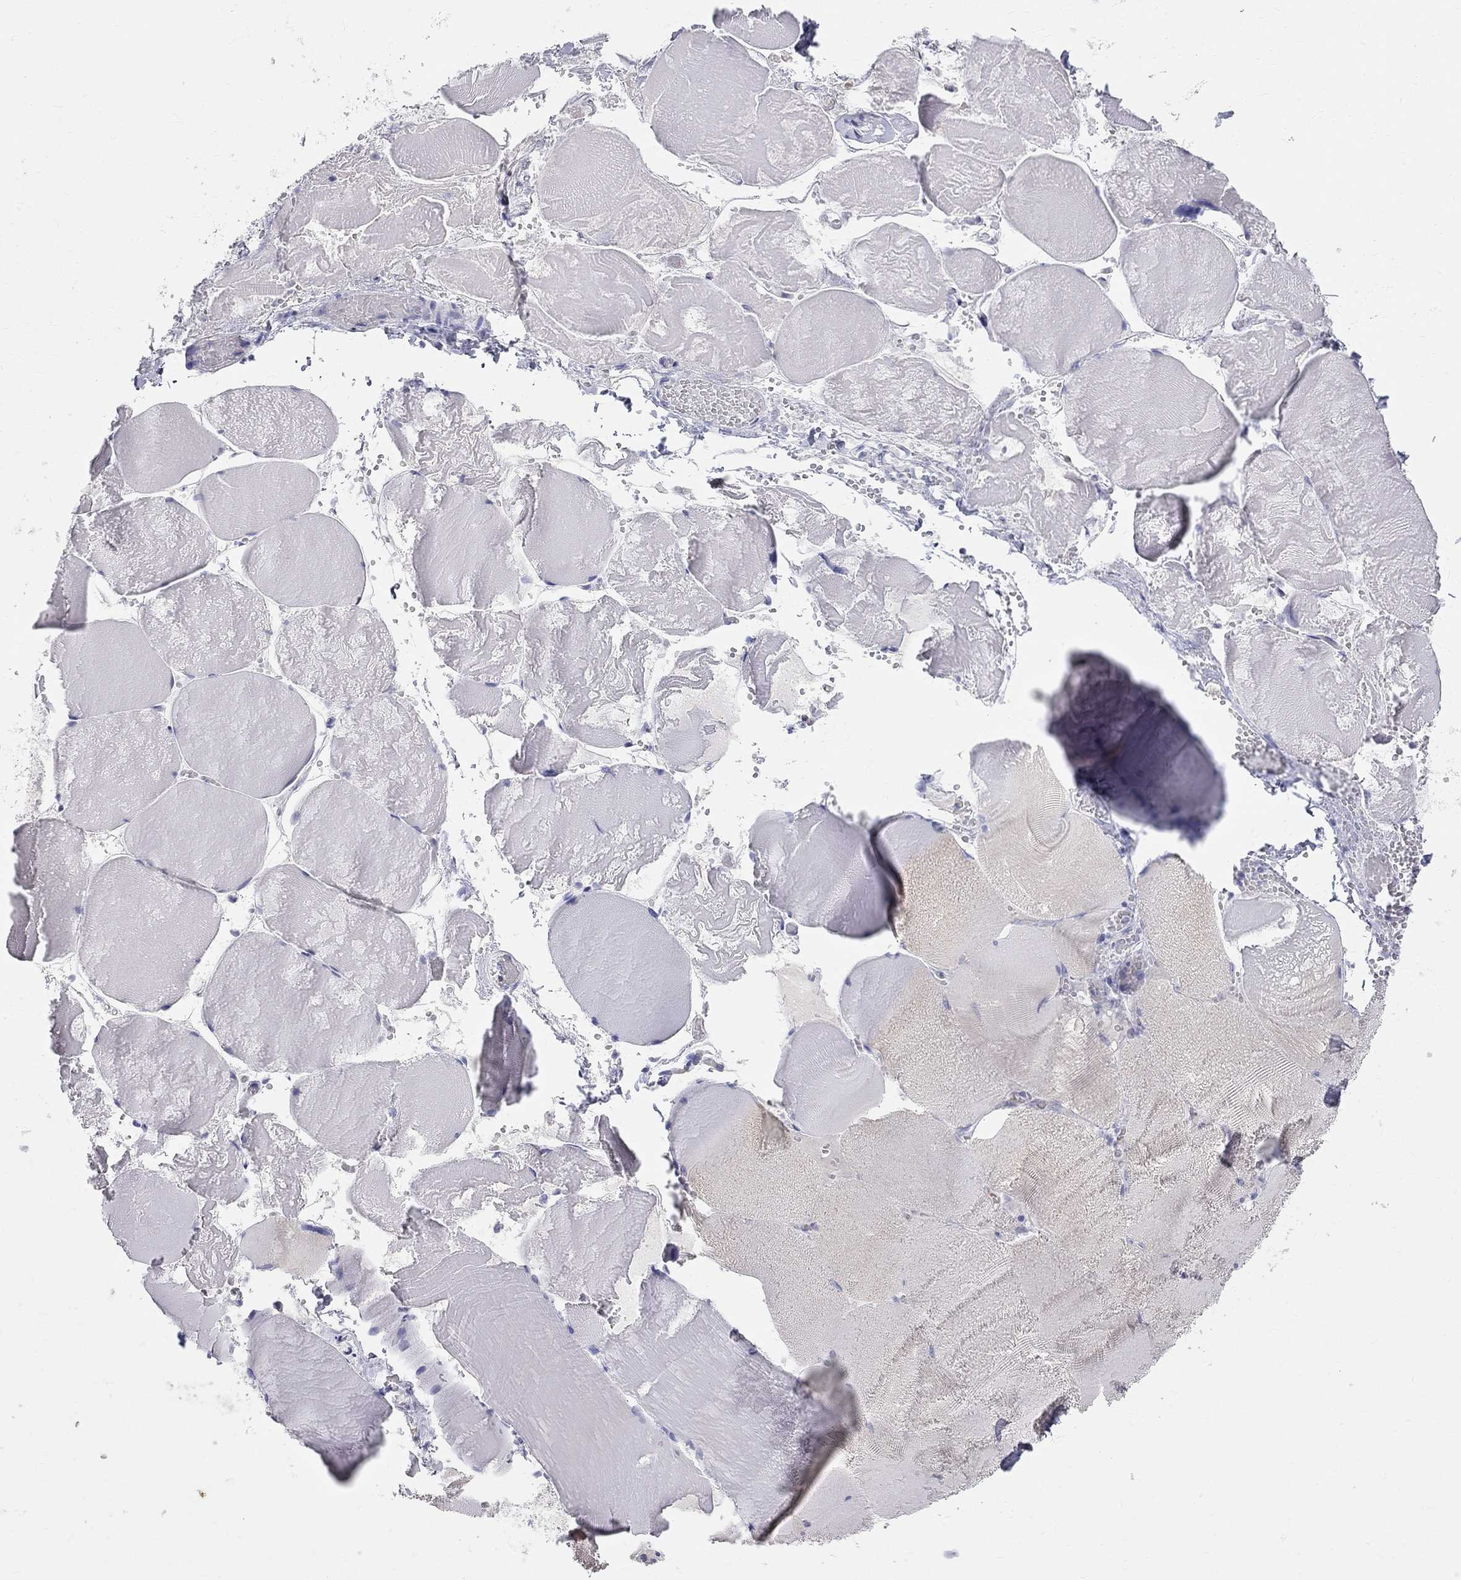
{"staining": {"intensity": "negative", "quantity": "none", "location": "none"}, "tissue": "skeletal muscle", "cell_type": "Myocytes", "image_type": "normal", "snomed": [{"axis": "morphology", "description": "Normal tissue, NOS"}, {"axis": "morphology", "description": "Malignant melanoma, Metastatic site"}, {"axis": "topography", "description": "Skeletal muscle"}], "caption": "IHC micrograph of unremarkable human skeletal muscle stained for a protein (brown), which reveals no expression in myocytes.", "gene": "PHOX2B", "patient": {"sex": "male", "age": 50}}